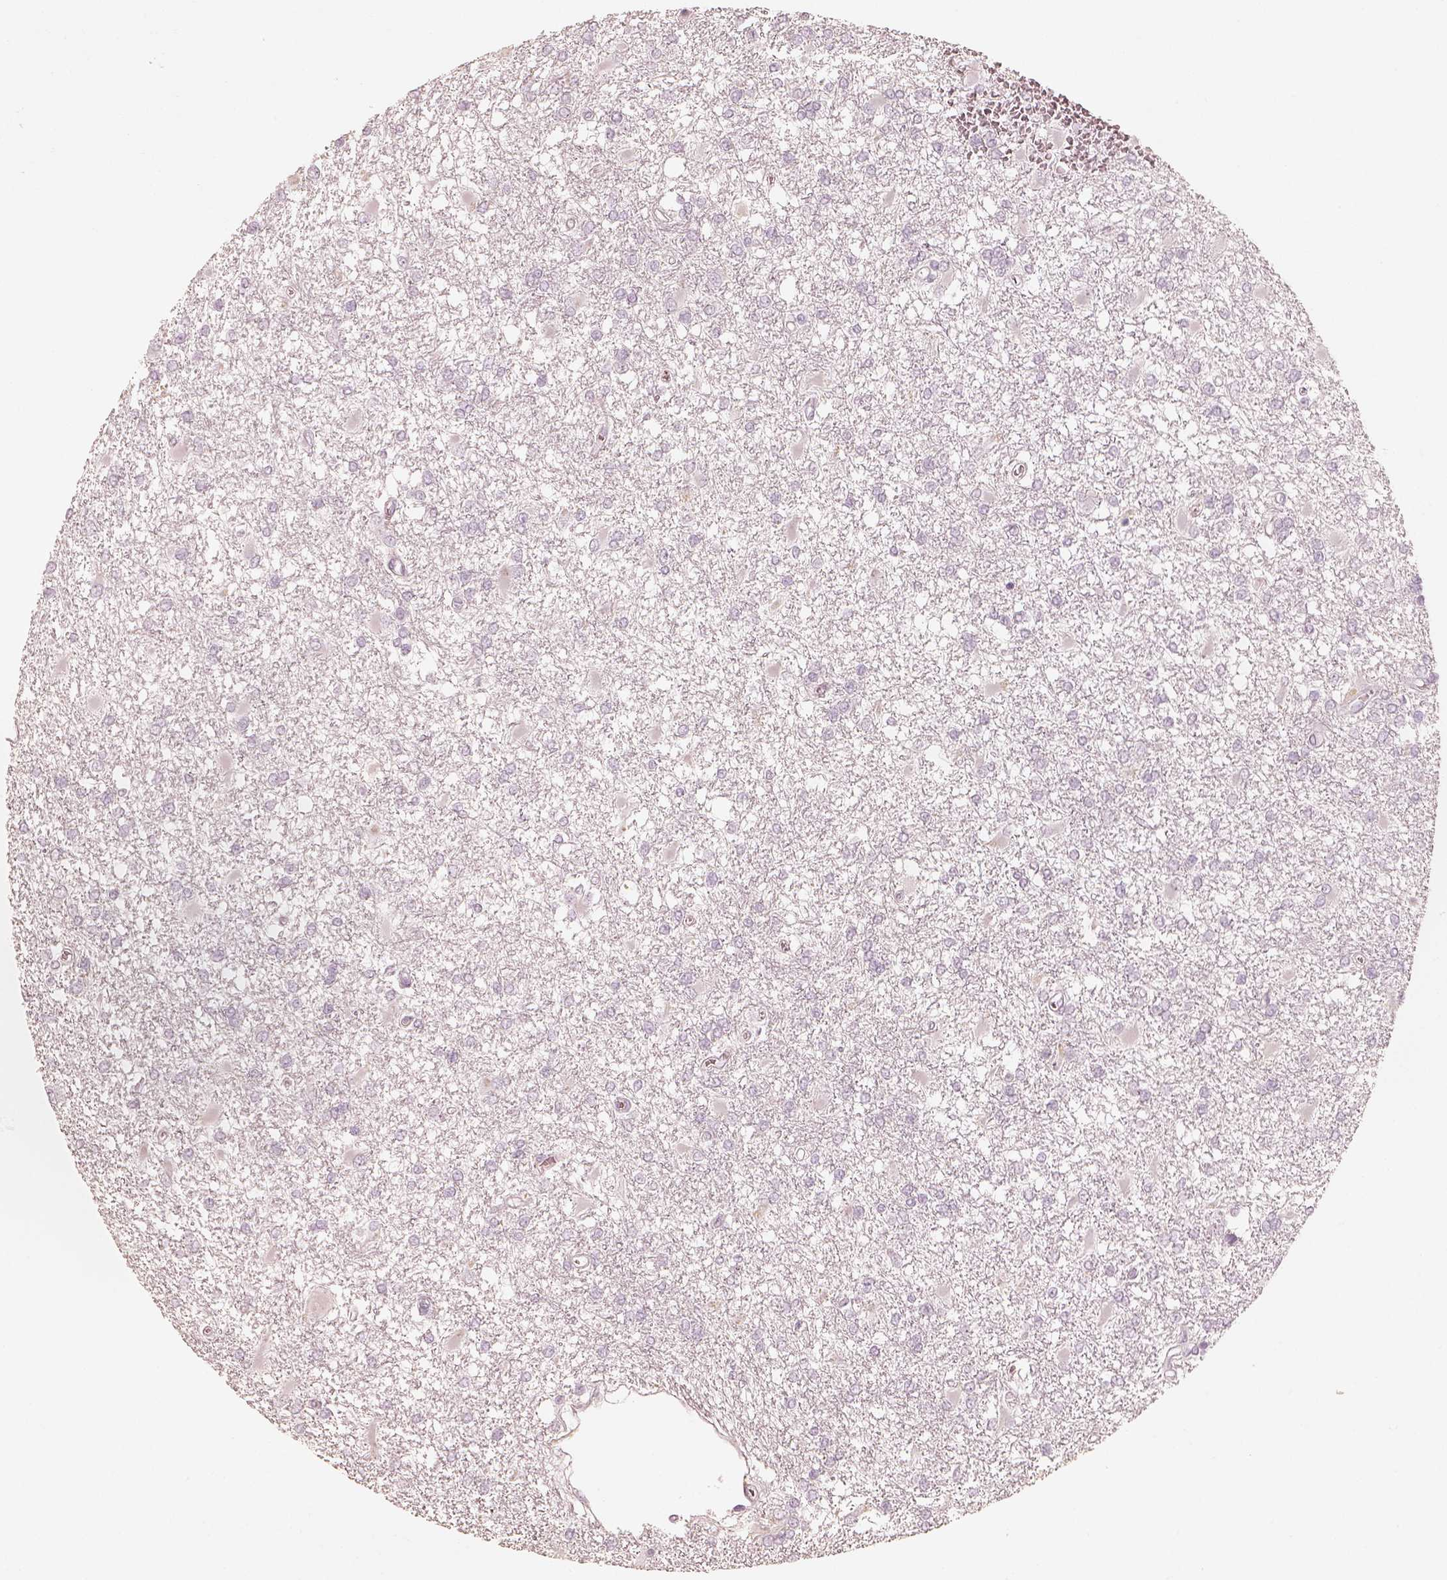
{"staining": {"intensity": "negative", "quantity": "none", "location": "none"}, "tissue": "glioma", "cell_type": "Tumor cells", "image_type": "cancer", "snomed": [{"axis": "morphology", "description": "Glioma, malignant, High grade"}, {"axis": "topography", "description": "Cerebral cortex"}], "caption": "Malignant glioma (high-grade) was stained to show a protein in brown. There is no significant expression in tumor cells.", "gene": "KRT82", "patient": {"sex": "male", "age": 79}}